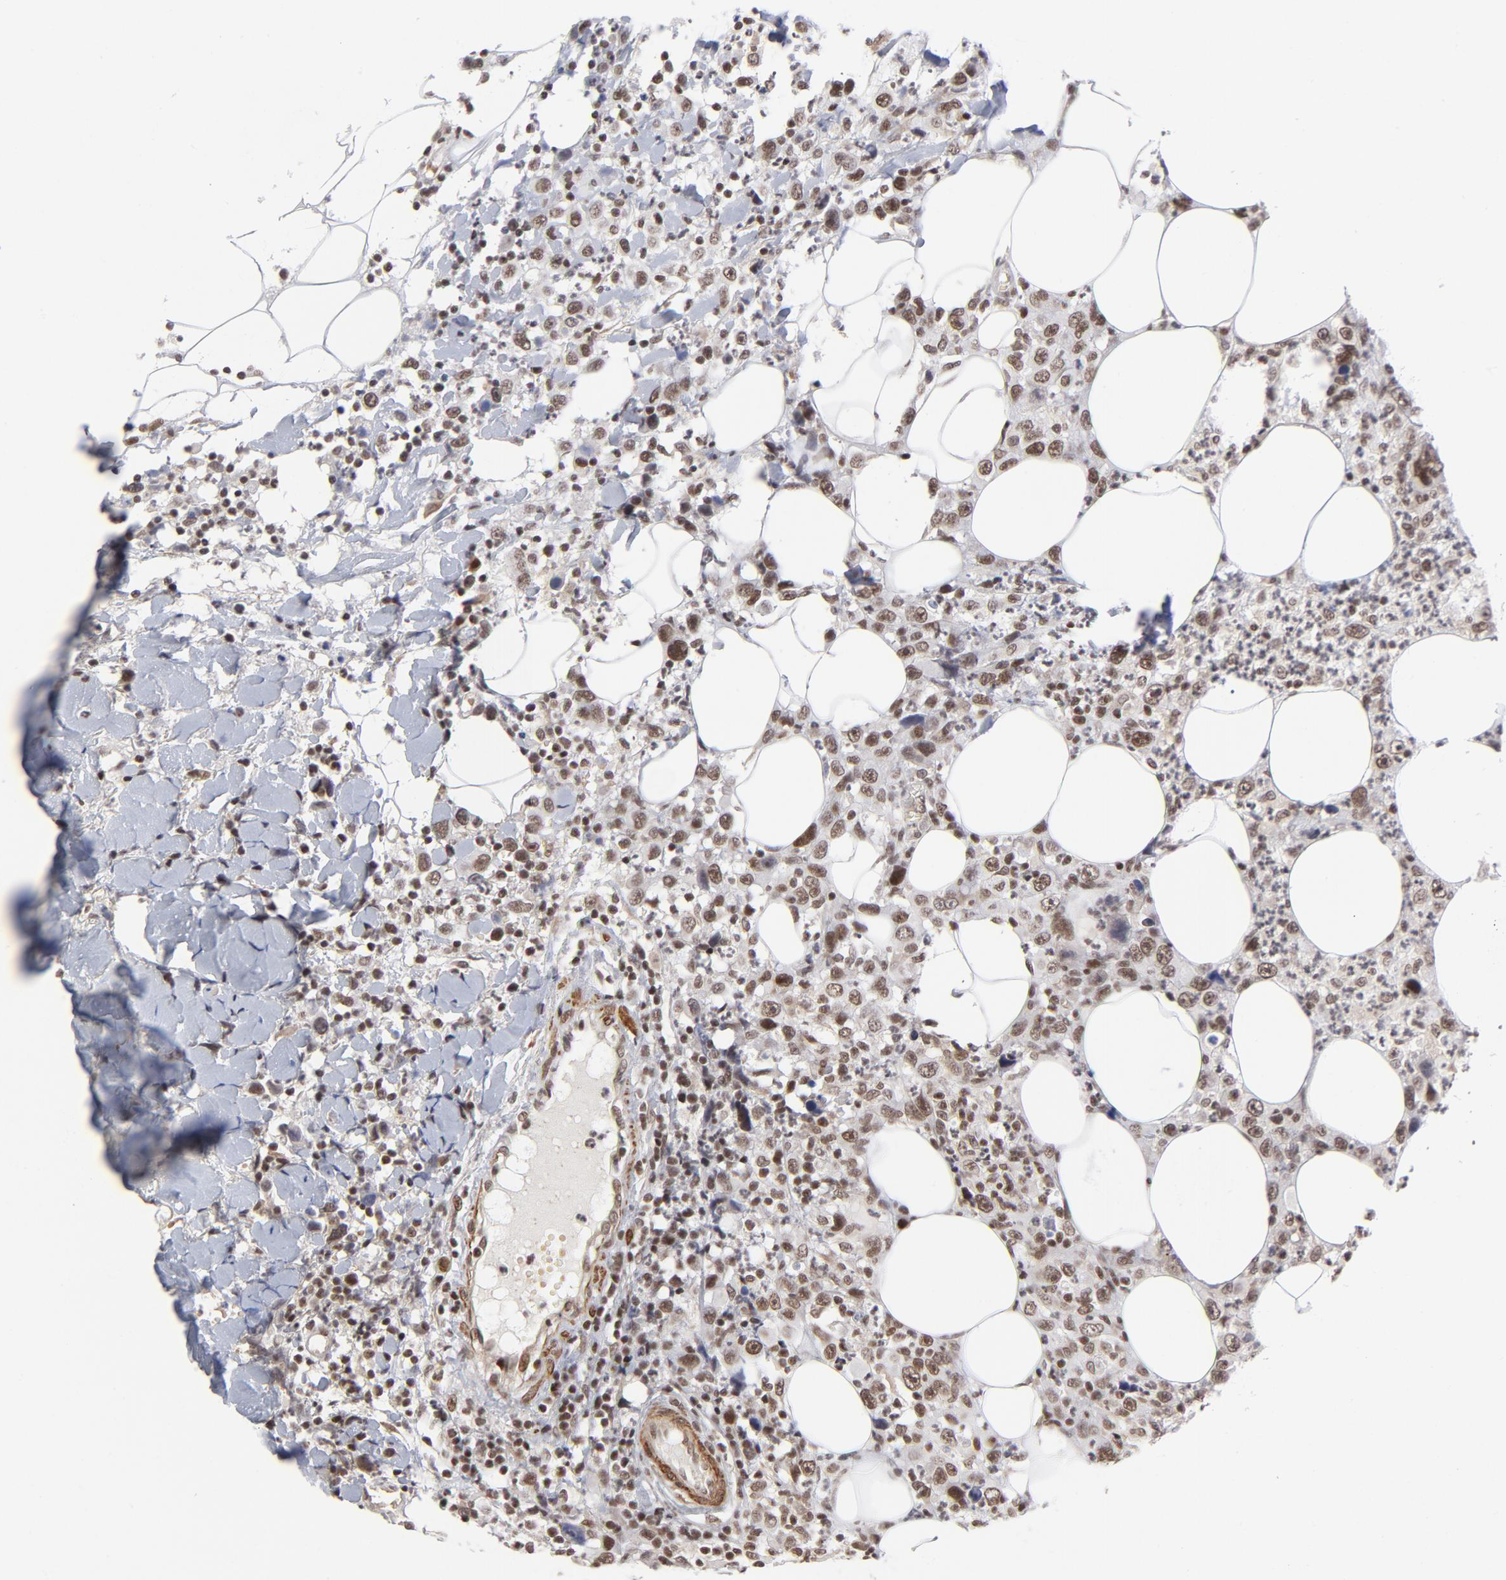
{"staining": {"intensity": "strong", "quantity": ">75%", "location": "nuclear"}, "tissue": "thyroid cancer", "cell_type": "Tumor cells", "image_type": "cancer", "snomed": [{"axis": "morphology", "description": "Carcinoma, NOS"}, {"axis": "topography", "description": "Thyroid gland"}], "caption": "The immunohistochemical stain highlights strong nuclear positivity in tumor cells of thyroid cancer (carcinoma) tissue.", "gene": "CTCF", "patient": {"sex": "female", "age": 77}}